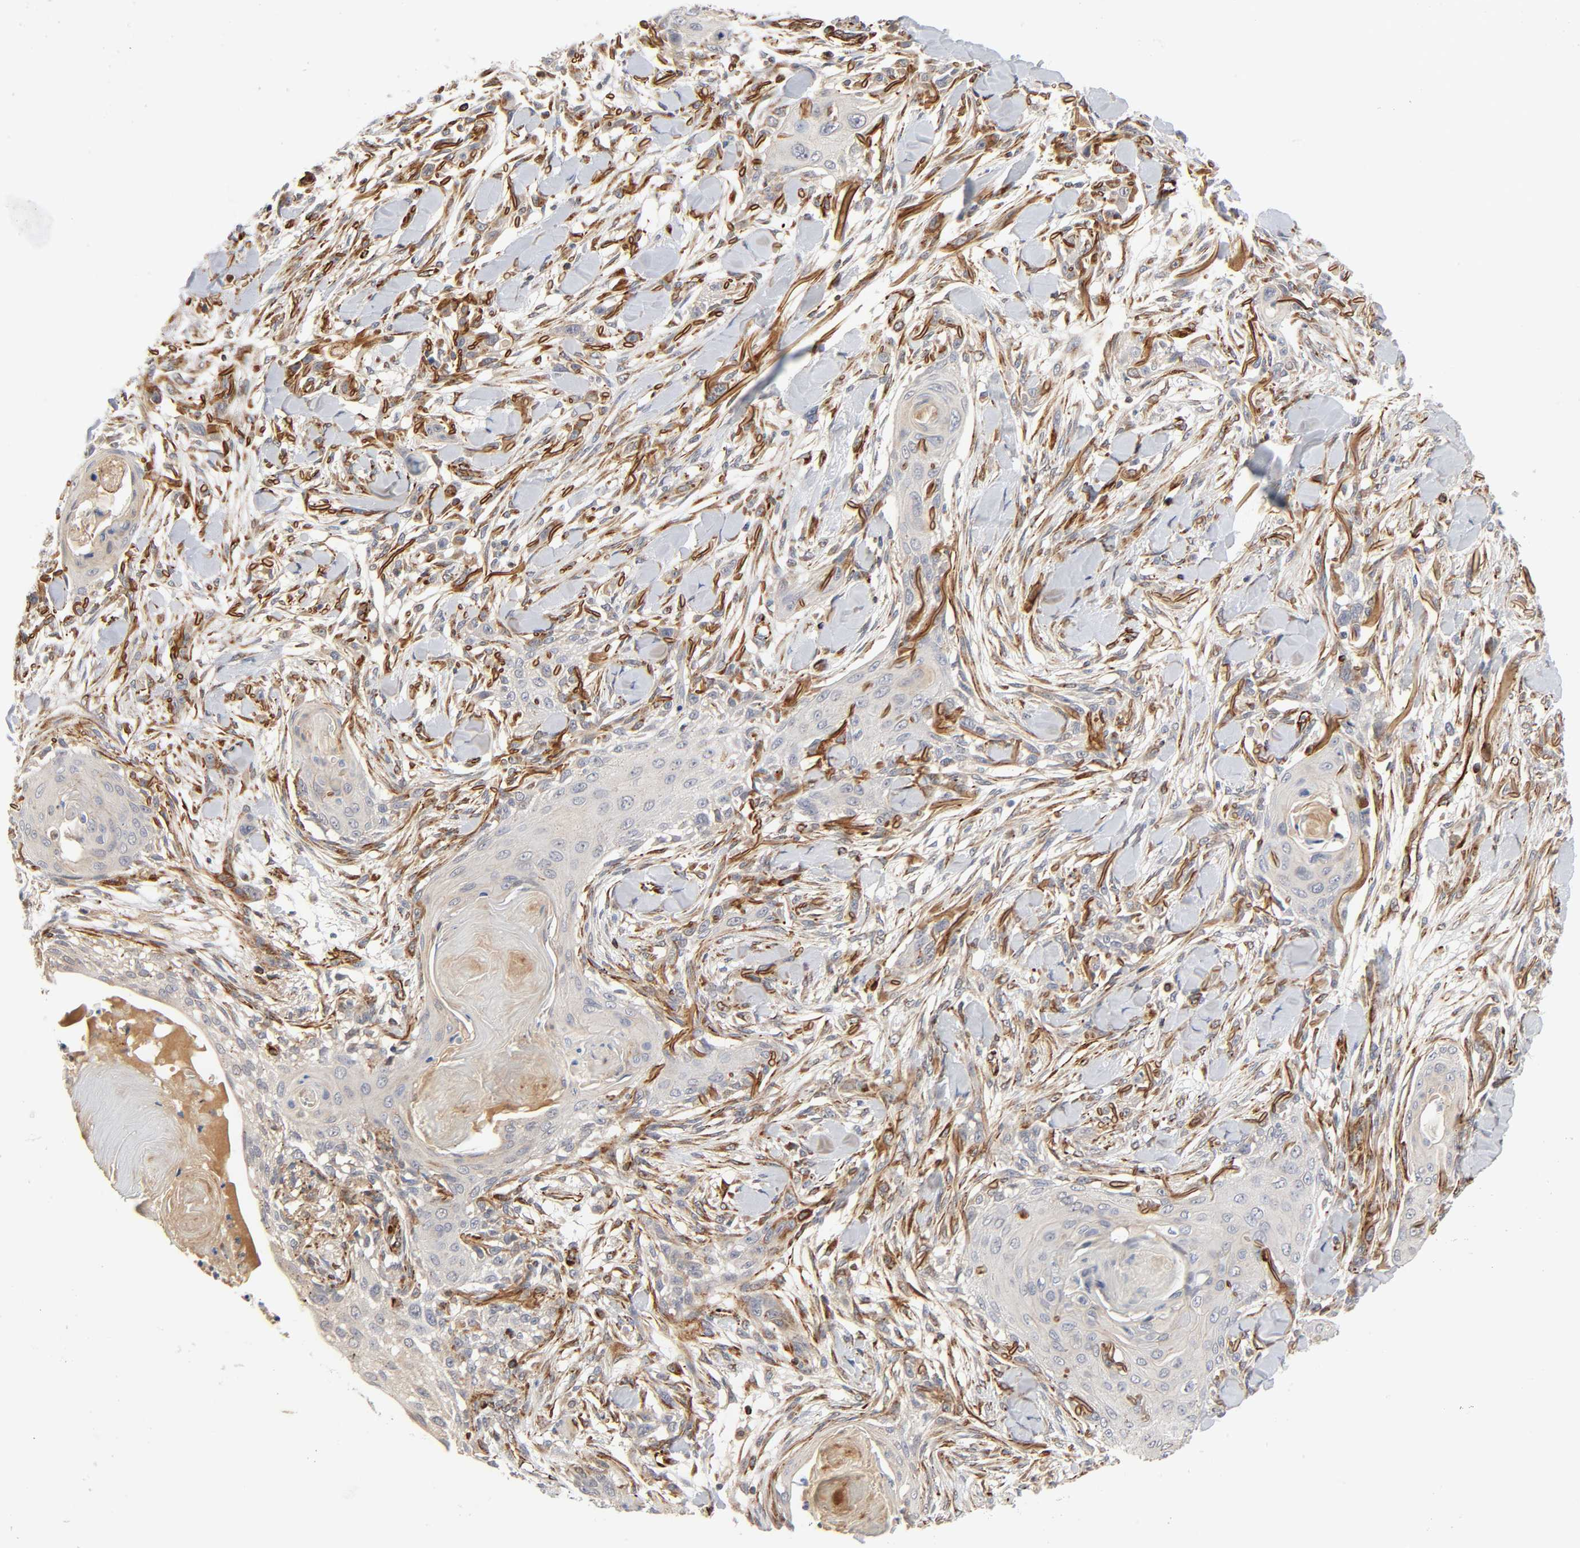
{"staining": {"intensity": "weak", "quantity": "25%-75%", "location": "cytoplasmic/membranous"}, "tissue": "skin cancer", "cell_type": "Tumor cells", "image_type": "cancer", "snomed": [{"axis": "morphology", "description": "Squamous cell carcinoma, NOS"}, {"axis": "topography", "description": "Skin"}], "caption": "Immunohistochemistry micrograph of neoplastic tissue: human skin cancer stained using immunohistochemistry displays low levels of weak protein expression localized specifically in the cytoplasmic/membranous of tumor cells, appearing as a cytoplasmic/membranous brown color.", "gene": "REEP6", "patient": {"sex": "female", "age": 59}}